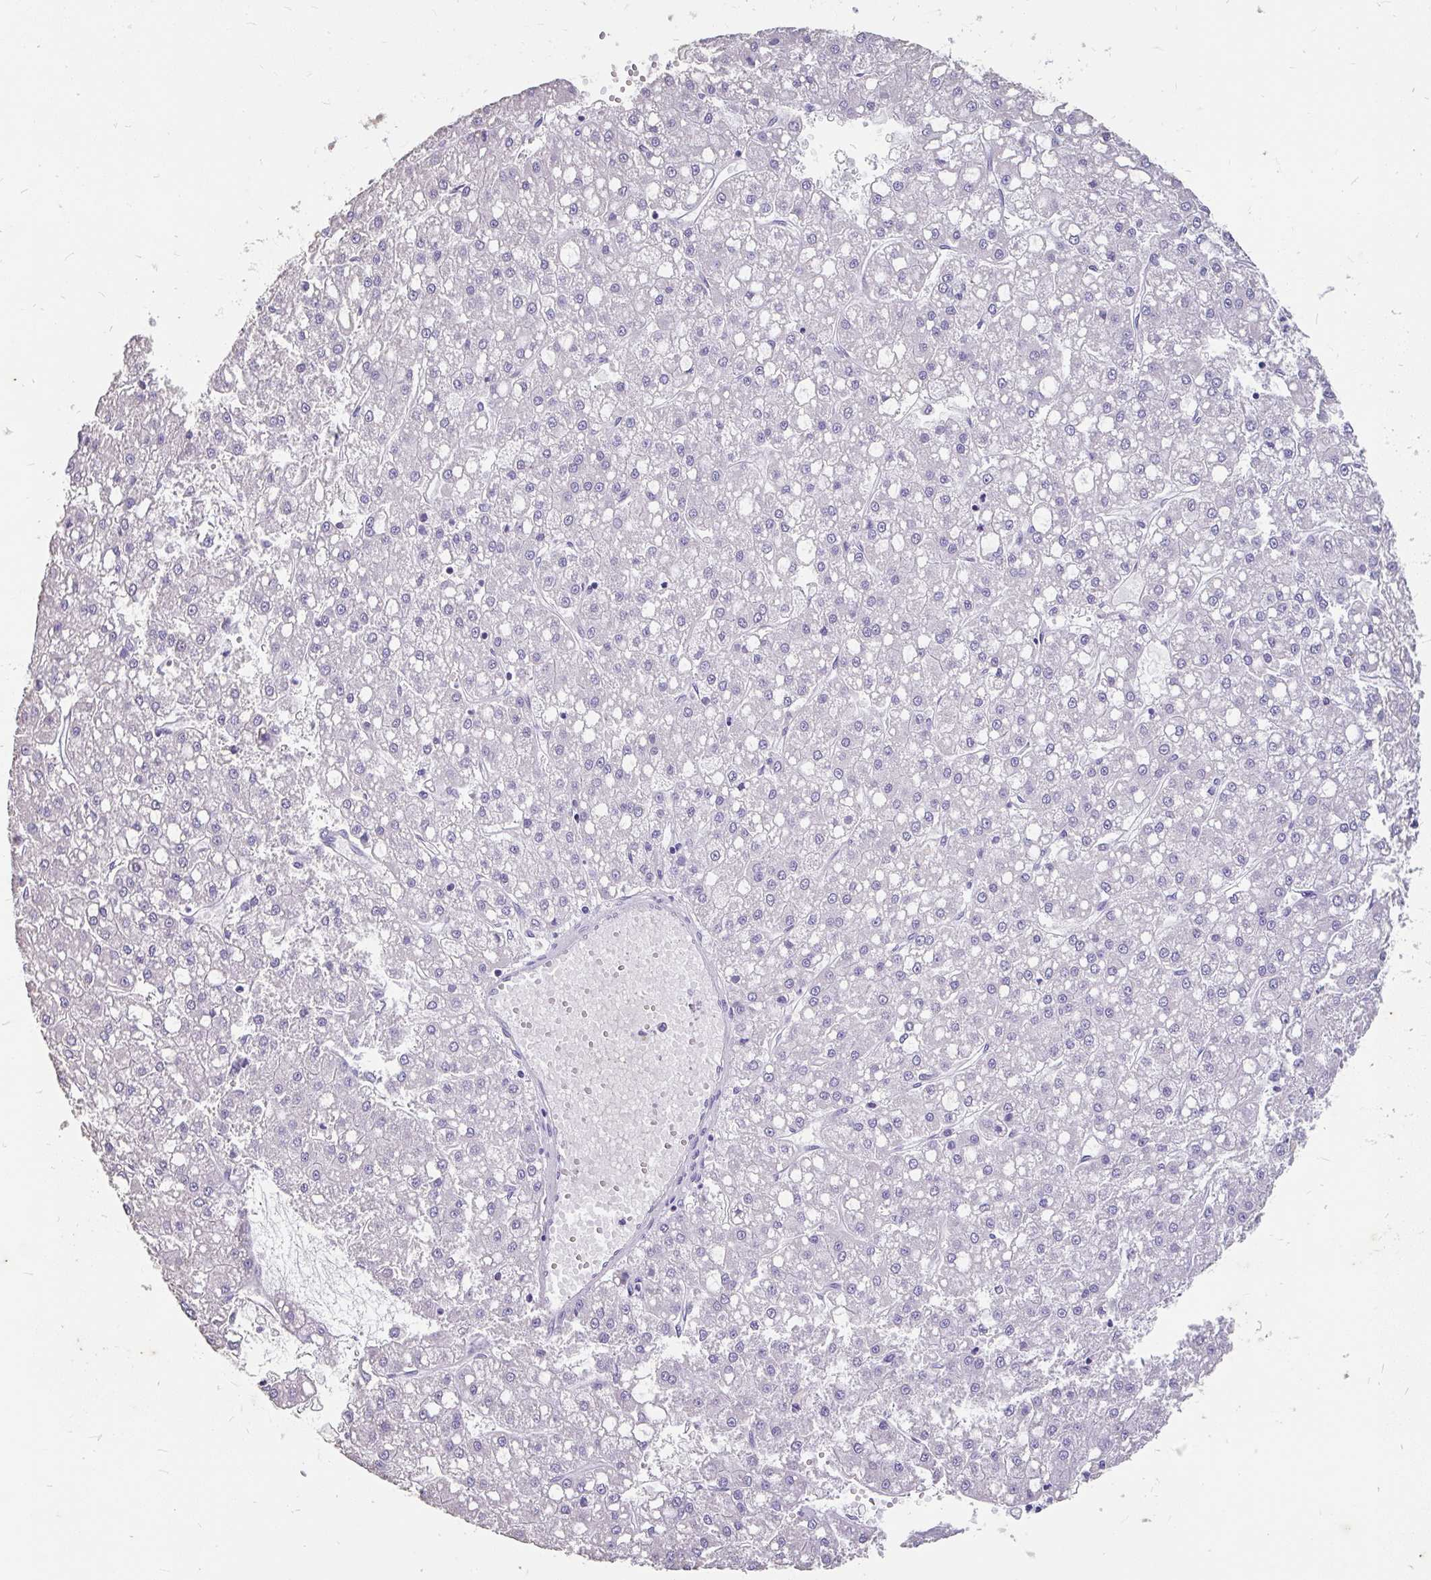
{"staining": {"intensity": "negative", "quantity": "none", "location": "none"}, "tissue": "liver cancer", "cell_type": "Tumor cells", "image_type": "cancer", "snomed": [{"axis": "morphology", "description": "Carcinoma, Hepatocellular, NOS"}, {"axis": "topography", "description": "Liver"}], "caption": "A high-resolution histopathology image shows immunohistochemistry staining of liver hepatocellular carcinoma, which shows no significant staining in tumor cells.", "gene": "EML5", "patient": {"sex": "male", "age": 67}}